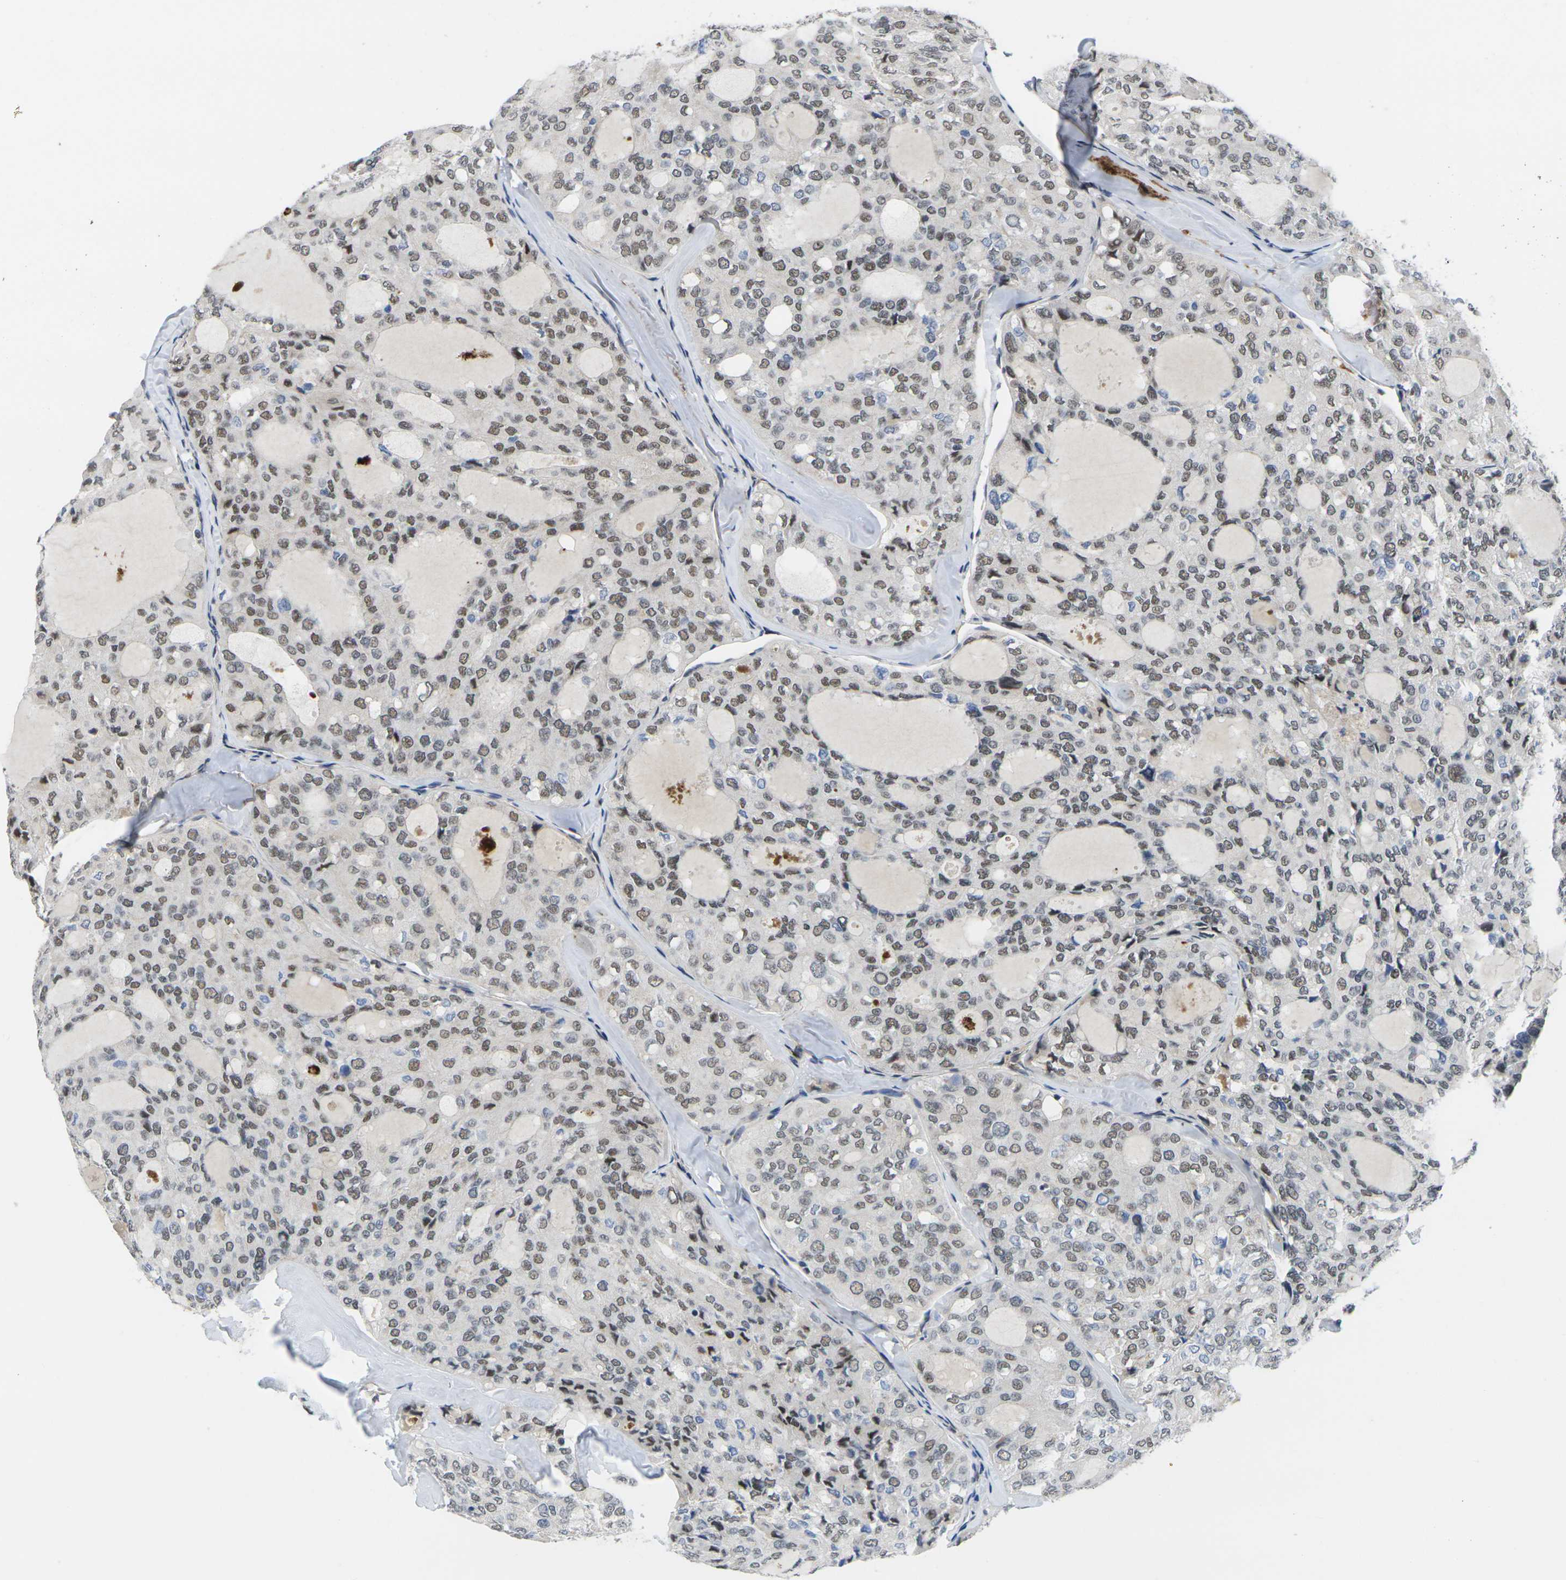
{"staining": {"intensity": "moderate", "quantity": ">75%", "location": "nuclear"}, "tissue": "thyroid cancer", "cell_type": "Tumor cells", "image_type": "cancer", "snomed": [{"axis": "morphology", "description": "Follicular adenoma carcinoma, NOS"}, {"axis": "topography", "description": "Thyroid gland"}], "caption": "Protein analysis of thyroid follicular adenoma carcinoma tissue exhibits moderate nuclear staining in about >75% of tumor cells. (DAB = brown stain, brightfield microscopy at high magnification).", "gene": "RBM7", "patient": {"sex": "male", "age": 75}}